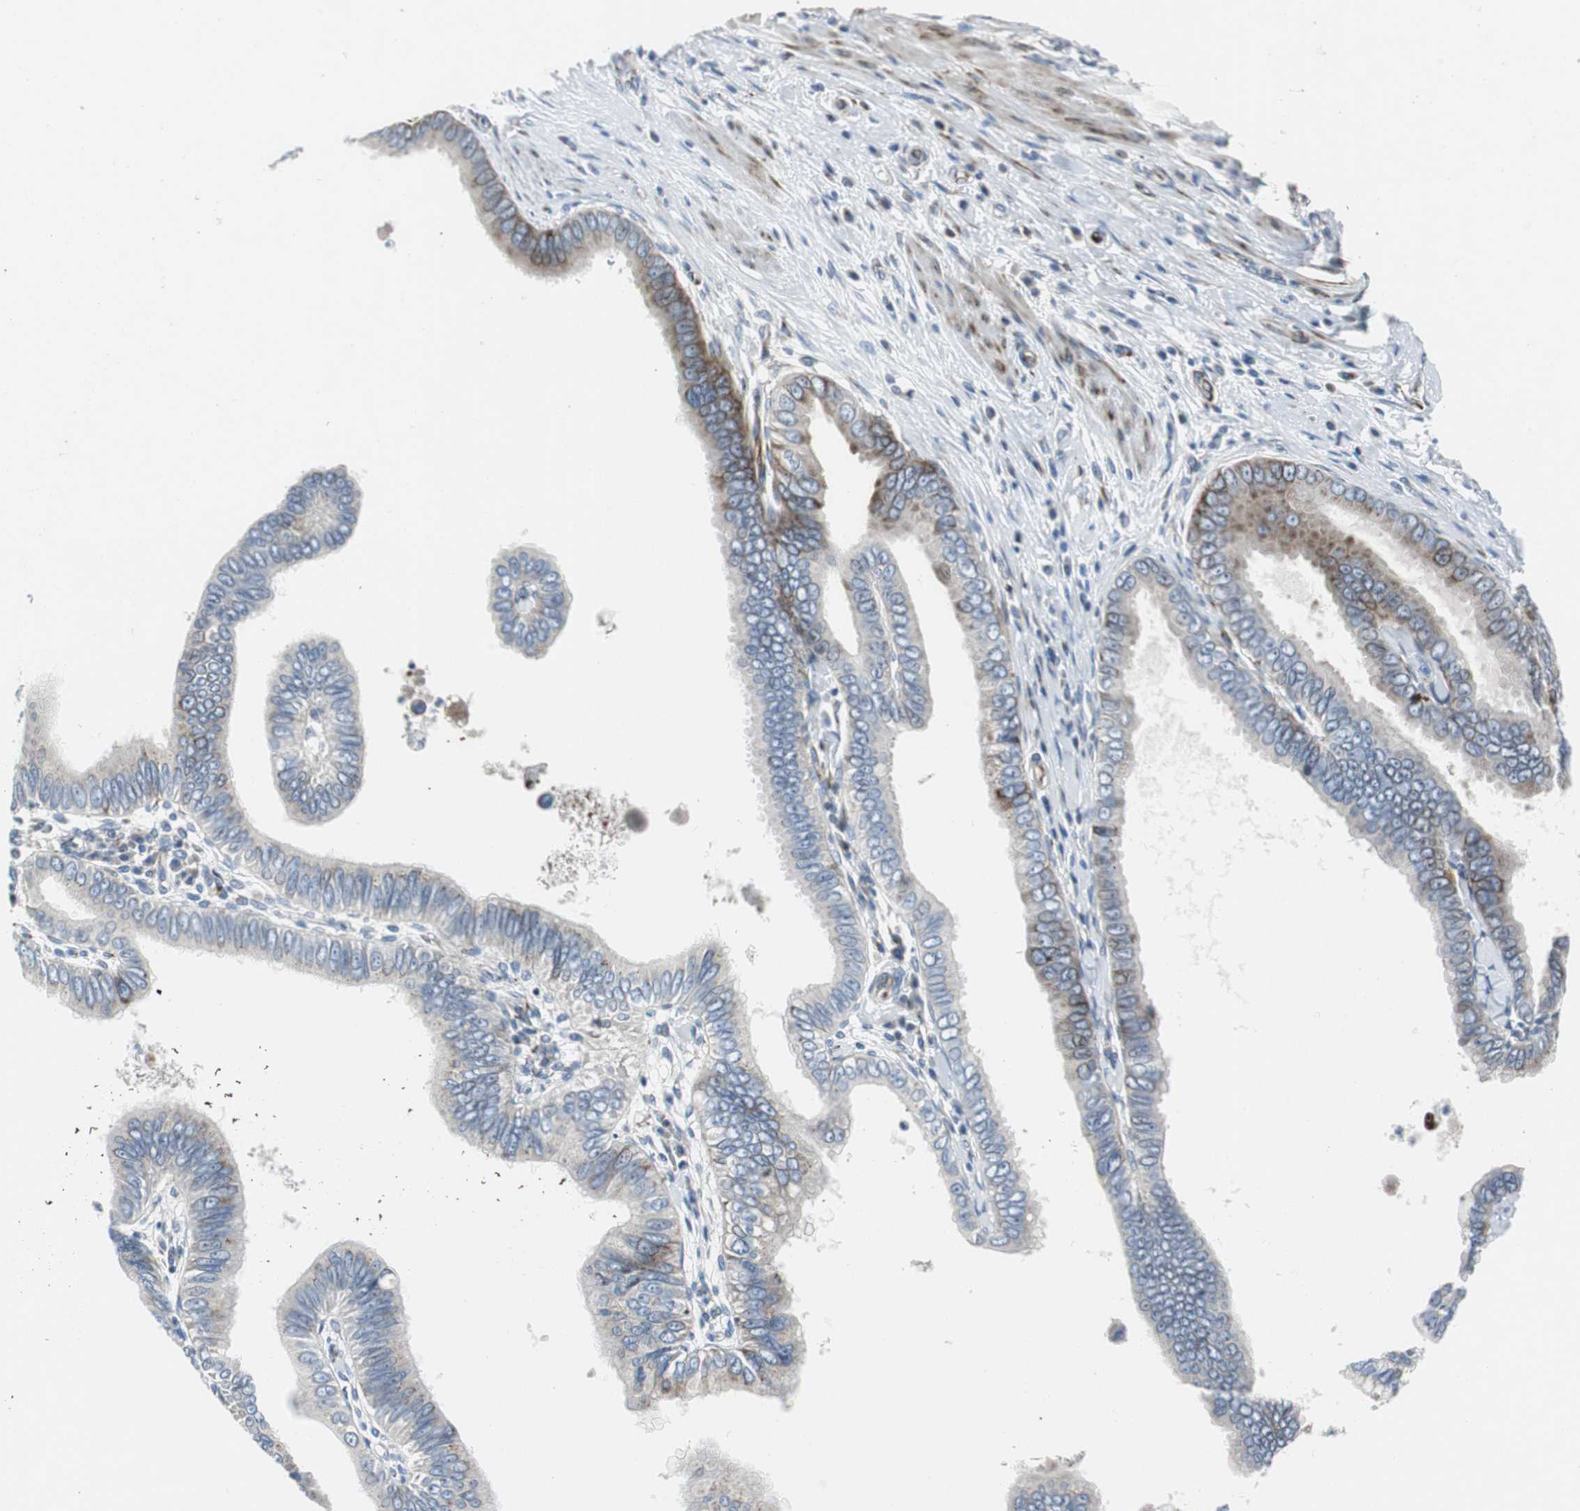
{"staining": {"intensity": "moderate", "quantity": "<25%", "location": "cytoplasmic/membranous"}, "tissue": "pancreatic cancer", "cell_type": "Tumor cells", "image_type": "cancer", "snomed": [{"axis": "morphology", "description": "Normal tissue, NOS"}, {"axis": "topography", "description": "Lymph node"}], "caption": "A micrograph of pancreatic cancer stained for a protein displays moderate cytoplasmic/membranous brown staining in tumor cells.", "gene": "BBC3", "patient": {"sex": "male", "age": 50}}